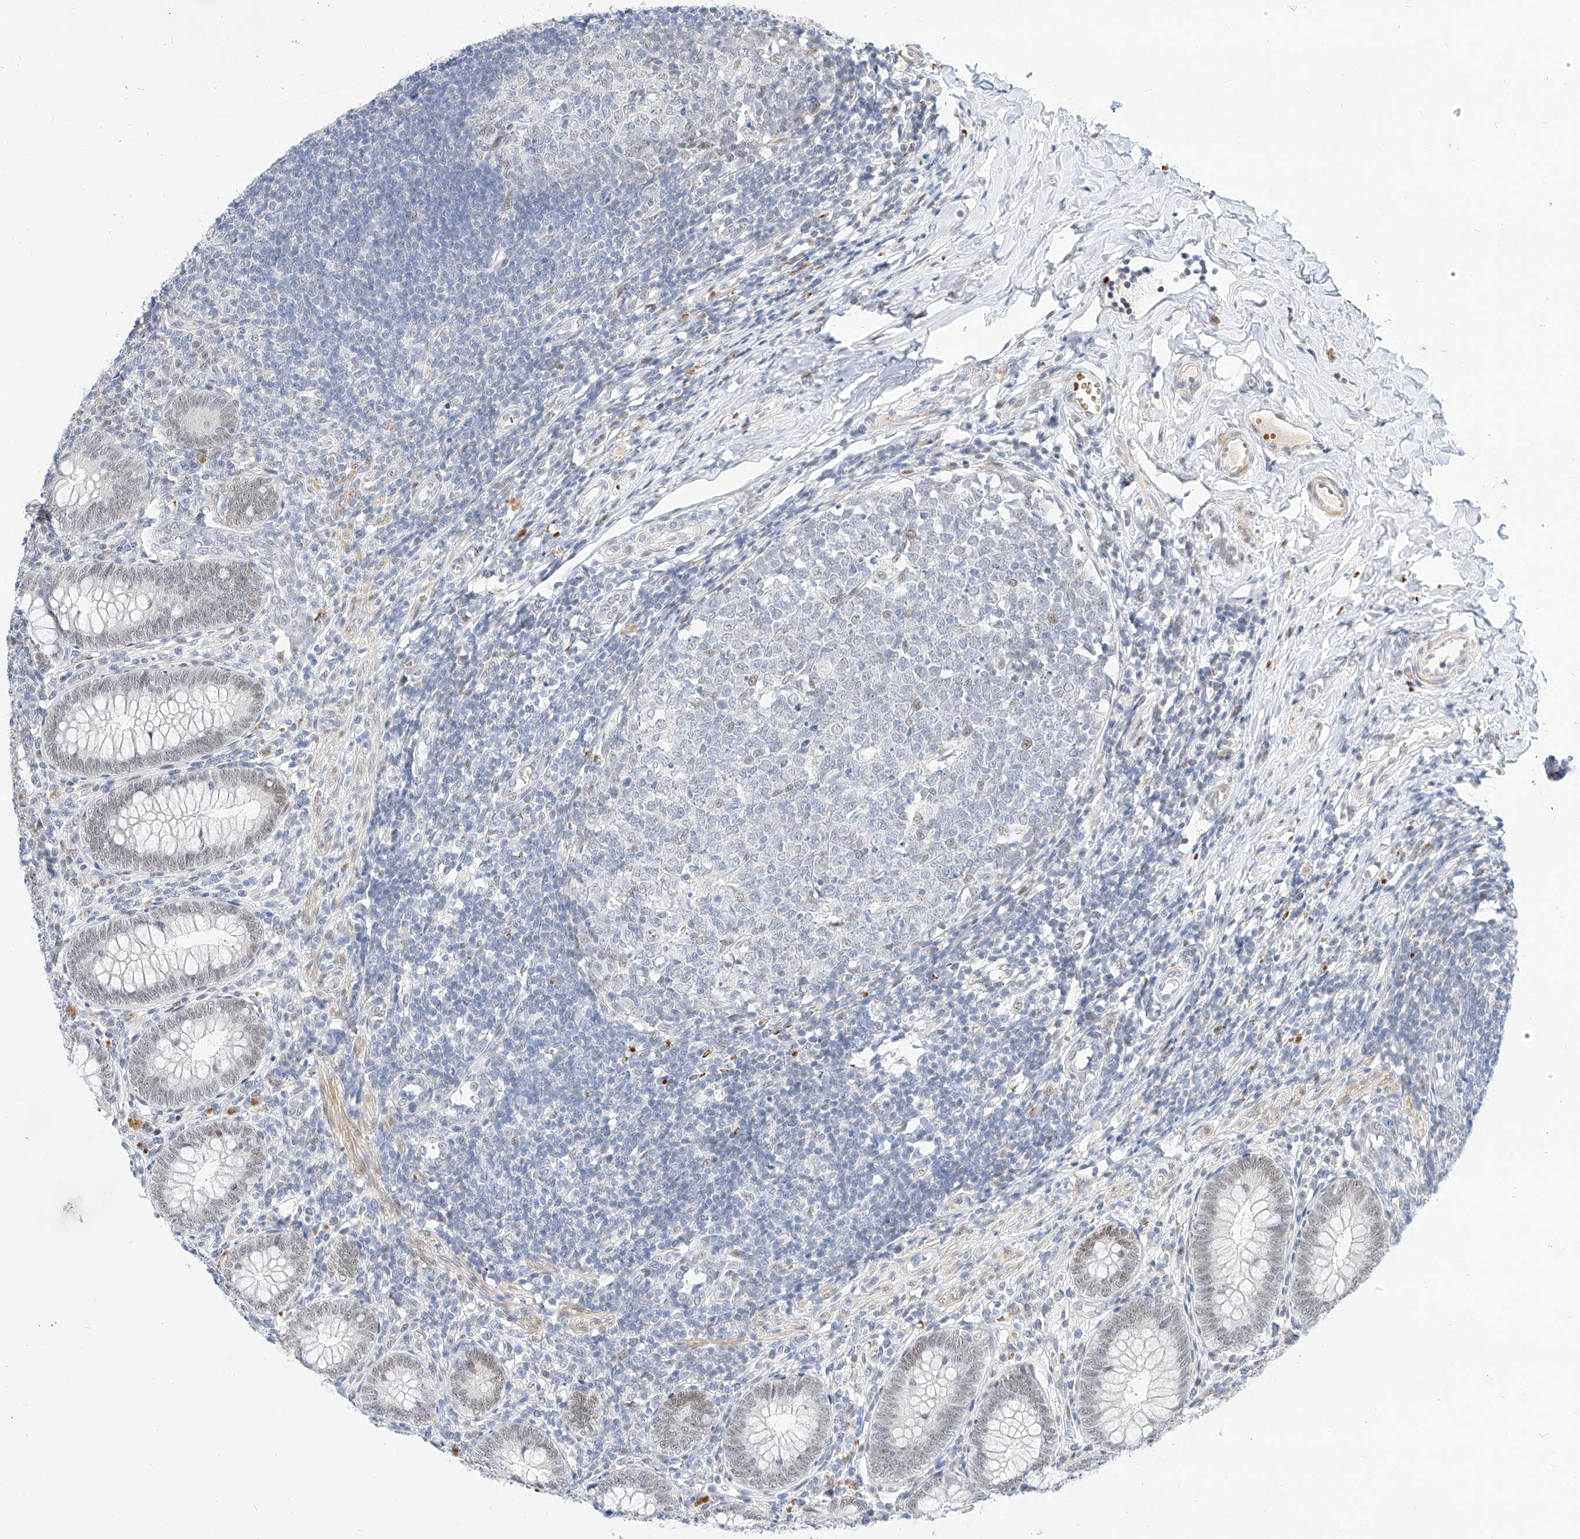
{"staining": {"intensity": "weak", "quantity": ">75%", "location": "nuclear"}, "tissue": "appendix", "cell_type": "Glandular cells", "image_type": "normal", "snomed": [{"axis": "morphology", "description": "Normal tissue, NOS"}, {"axis": "topography", "description": "Appendix"}], "caption": "DAB (3,3'-diaminobenzidine) immunohistochemical staining of benign appendix exhibits weak nuclear protein positivity in approximately >75% of glandular cells.", "gene": "CBX8", "patient": {"sex": "male", "age": 14}}